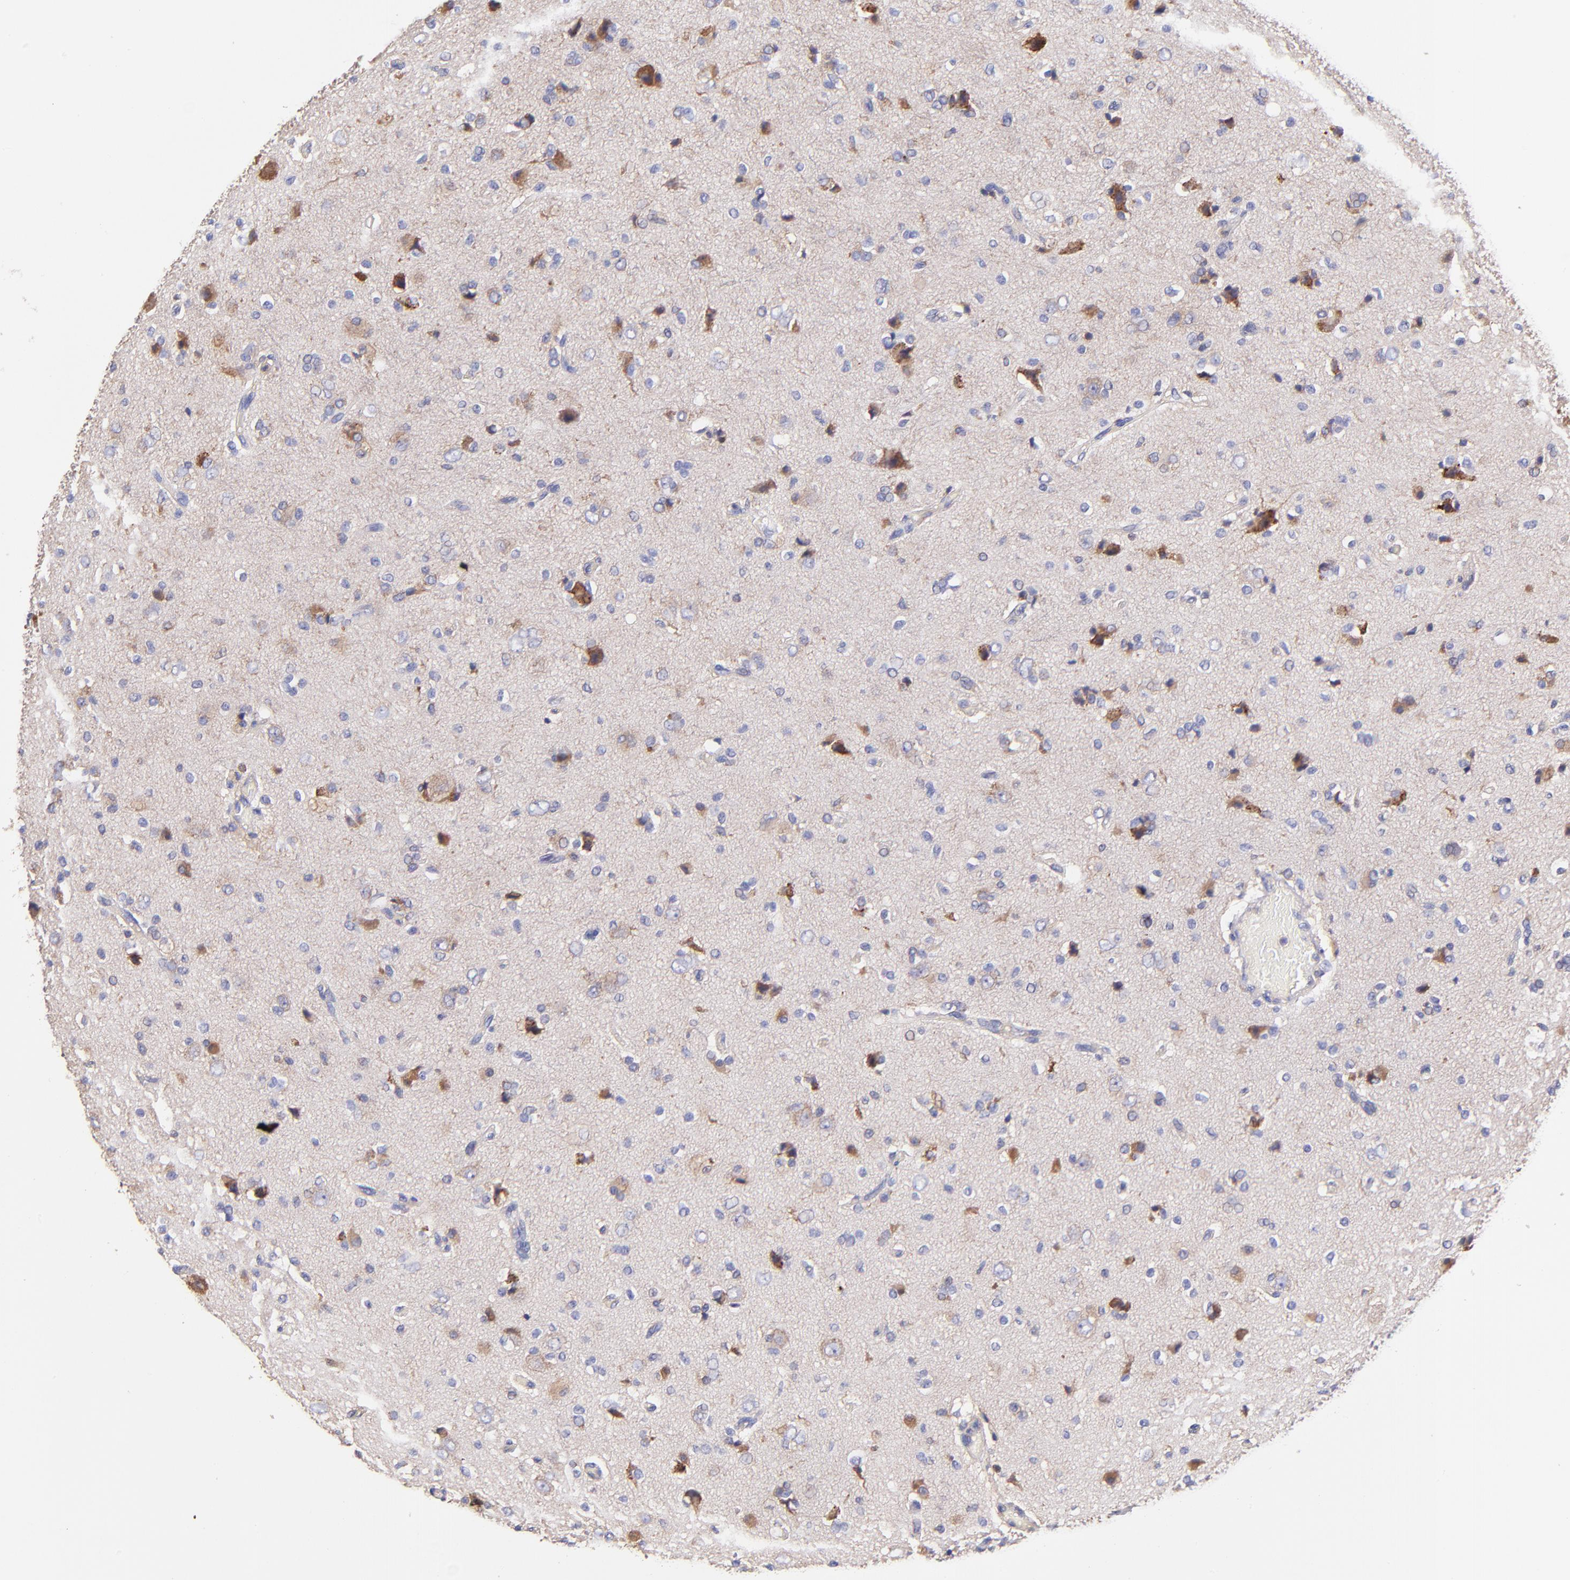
{"staining": {"intensity": "weak", "quantity": "<25%", "location": "cytoplasmic/membranous"}, "tissue": "glioma", "cell_type": "Tumor cells", "image_type": "cancer", "snomed": [{"axis": "morphology", "description": "Glioma, malignant, High grade"}, {"axis": "topography", "description": "Brain"}], "caption": "A micrograph of glioma stained for a protein reveals no brown staining in tumor cells.", "gene": "PREX1", "patient": {"sex": "male", "age": 47}}